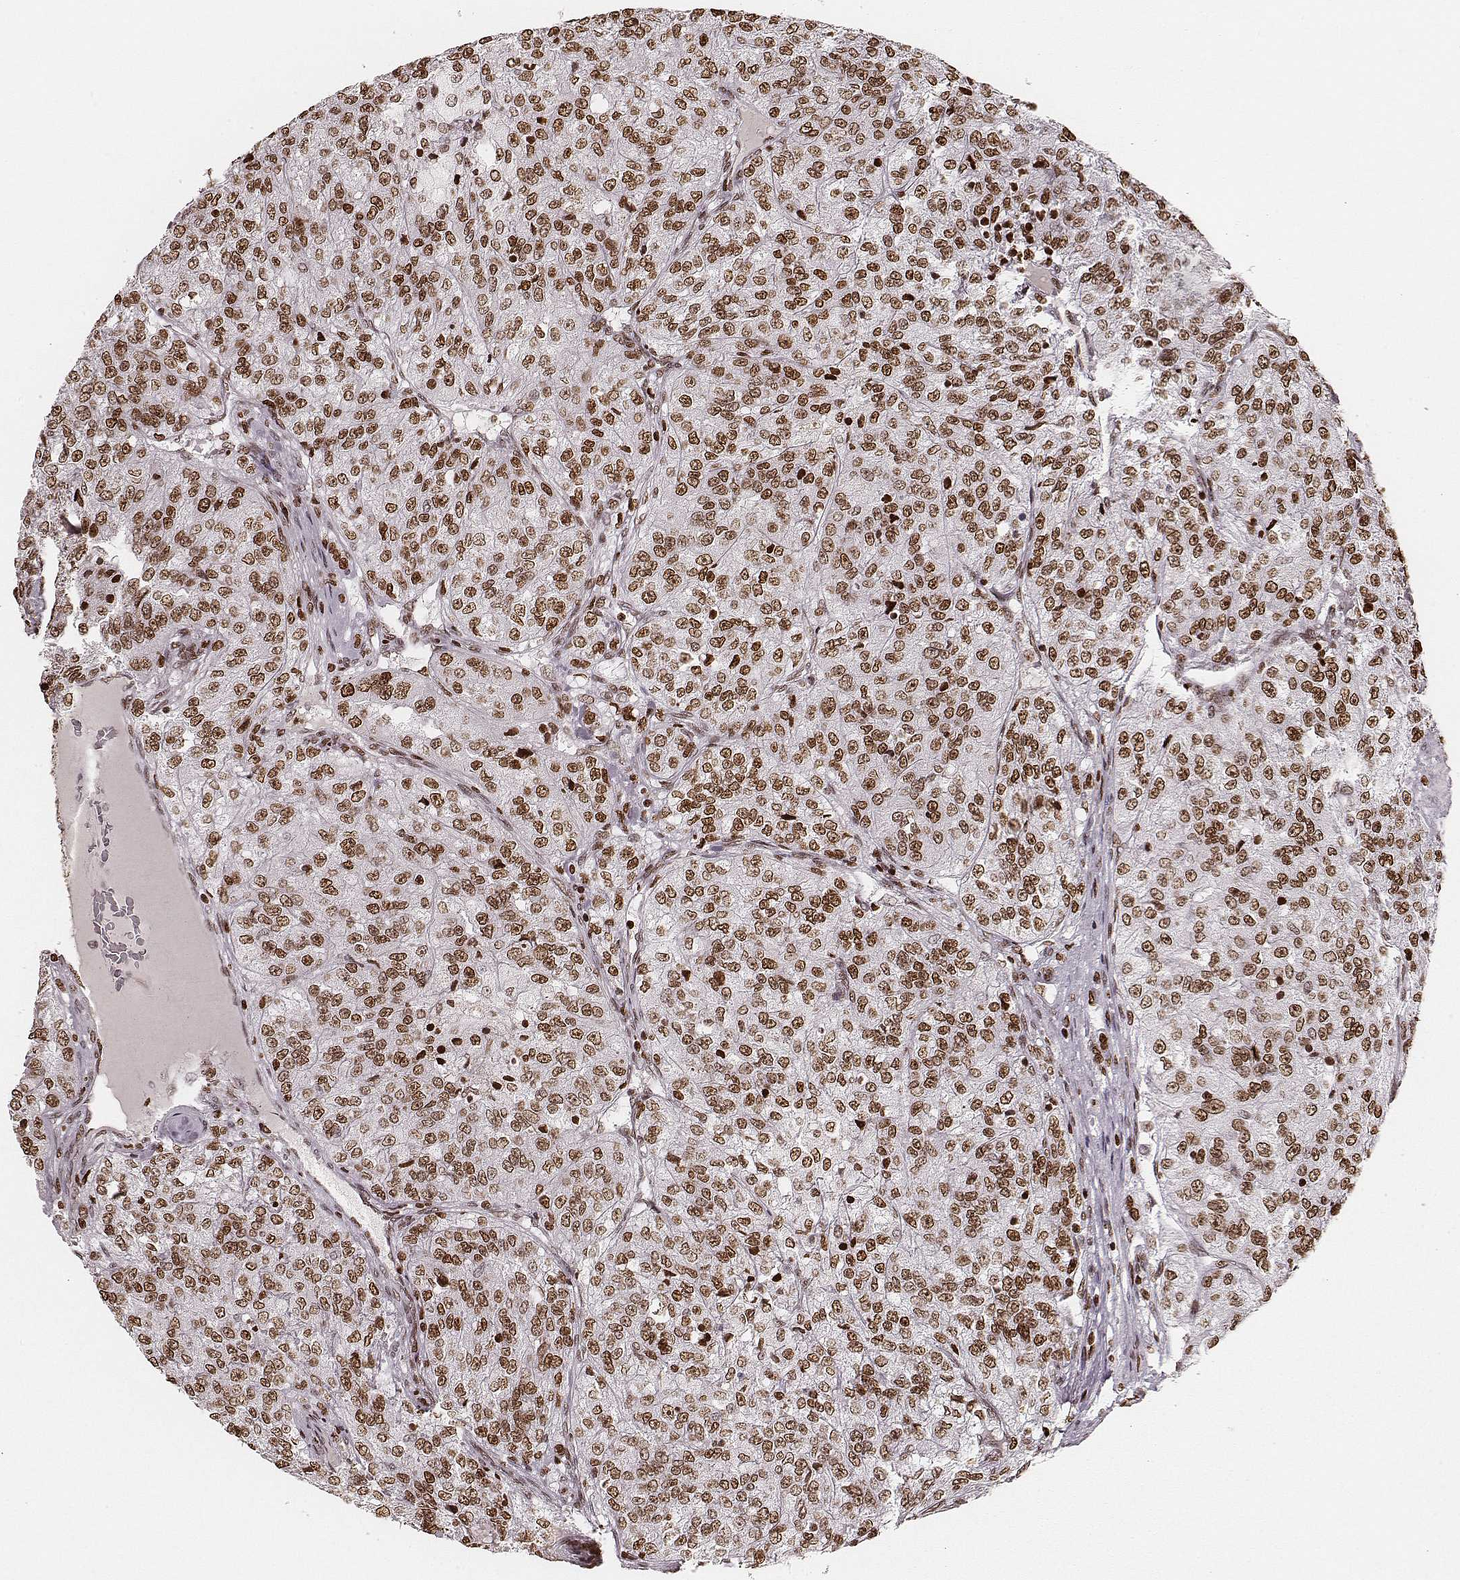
{"staining": {"intensity": "moderate", "quantity": ">75%", "location": "nuclear"}, "tissue": "renal cancer", "cell_type": "Tumor cells", "image_type": "cancer", "snomed": [{"axis": "morphology", "description": "Adenocarcinoma, NOS"}, {"axis": "topography", "description": "Kidney"}], "caption": "A micrograph showing moderate nuclear expression in approximately >75% of tumor cells in renal cancer (adenocarcinoma), as visualized by brown immunohistochemical staining.", "gene": "PARP1", "patient": {"sex": "female", "age": 63}}